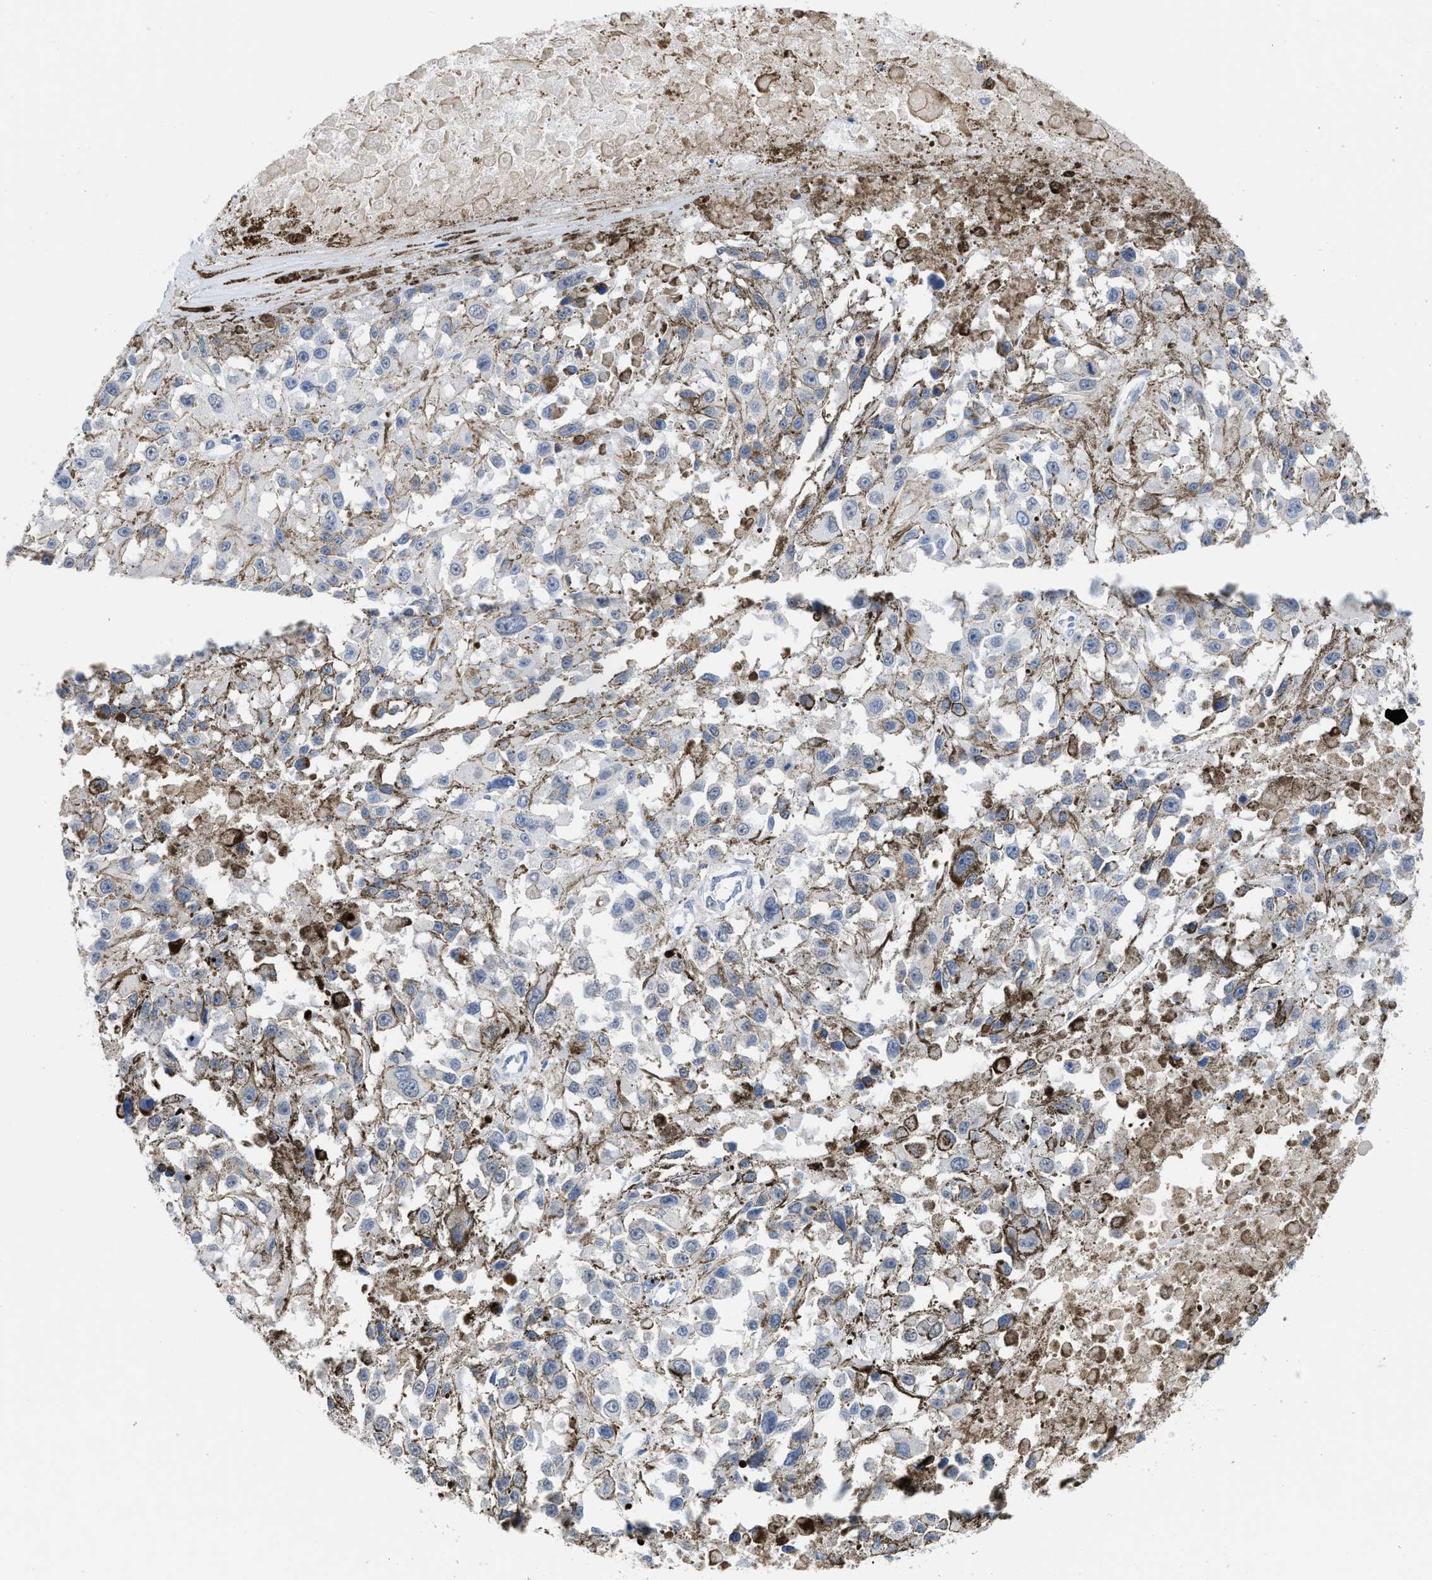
{"staining": {"intensity": "negative", "quantity": "none", "location": "none"}, "tissue": "melanoma", "cell_type": "Tumor cells", "image_type": "cancer", "snomed": [{"axis": "morphology", "description": "Malignant melanoma, Metastatic site"}, {"axis": "topography", "description": "Lymph node"}], "caption": "IHC photomicrograph of human melanoma stained for a protein (brown), which demonstrates no expression in tumor cells.", "gene": "OR9K2", "patient": {"sex": "male", "age": 59}}